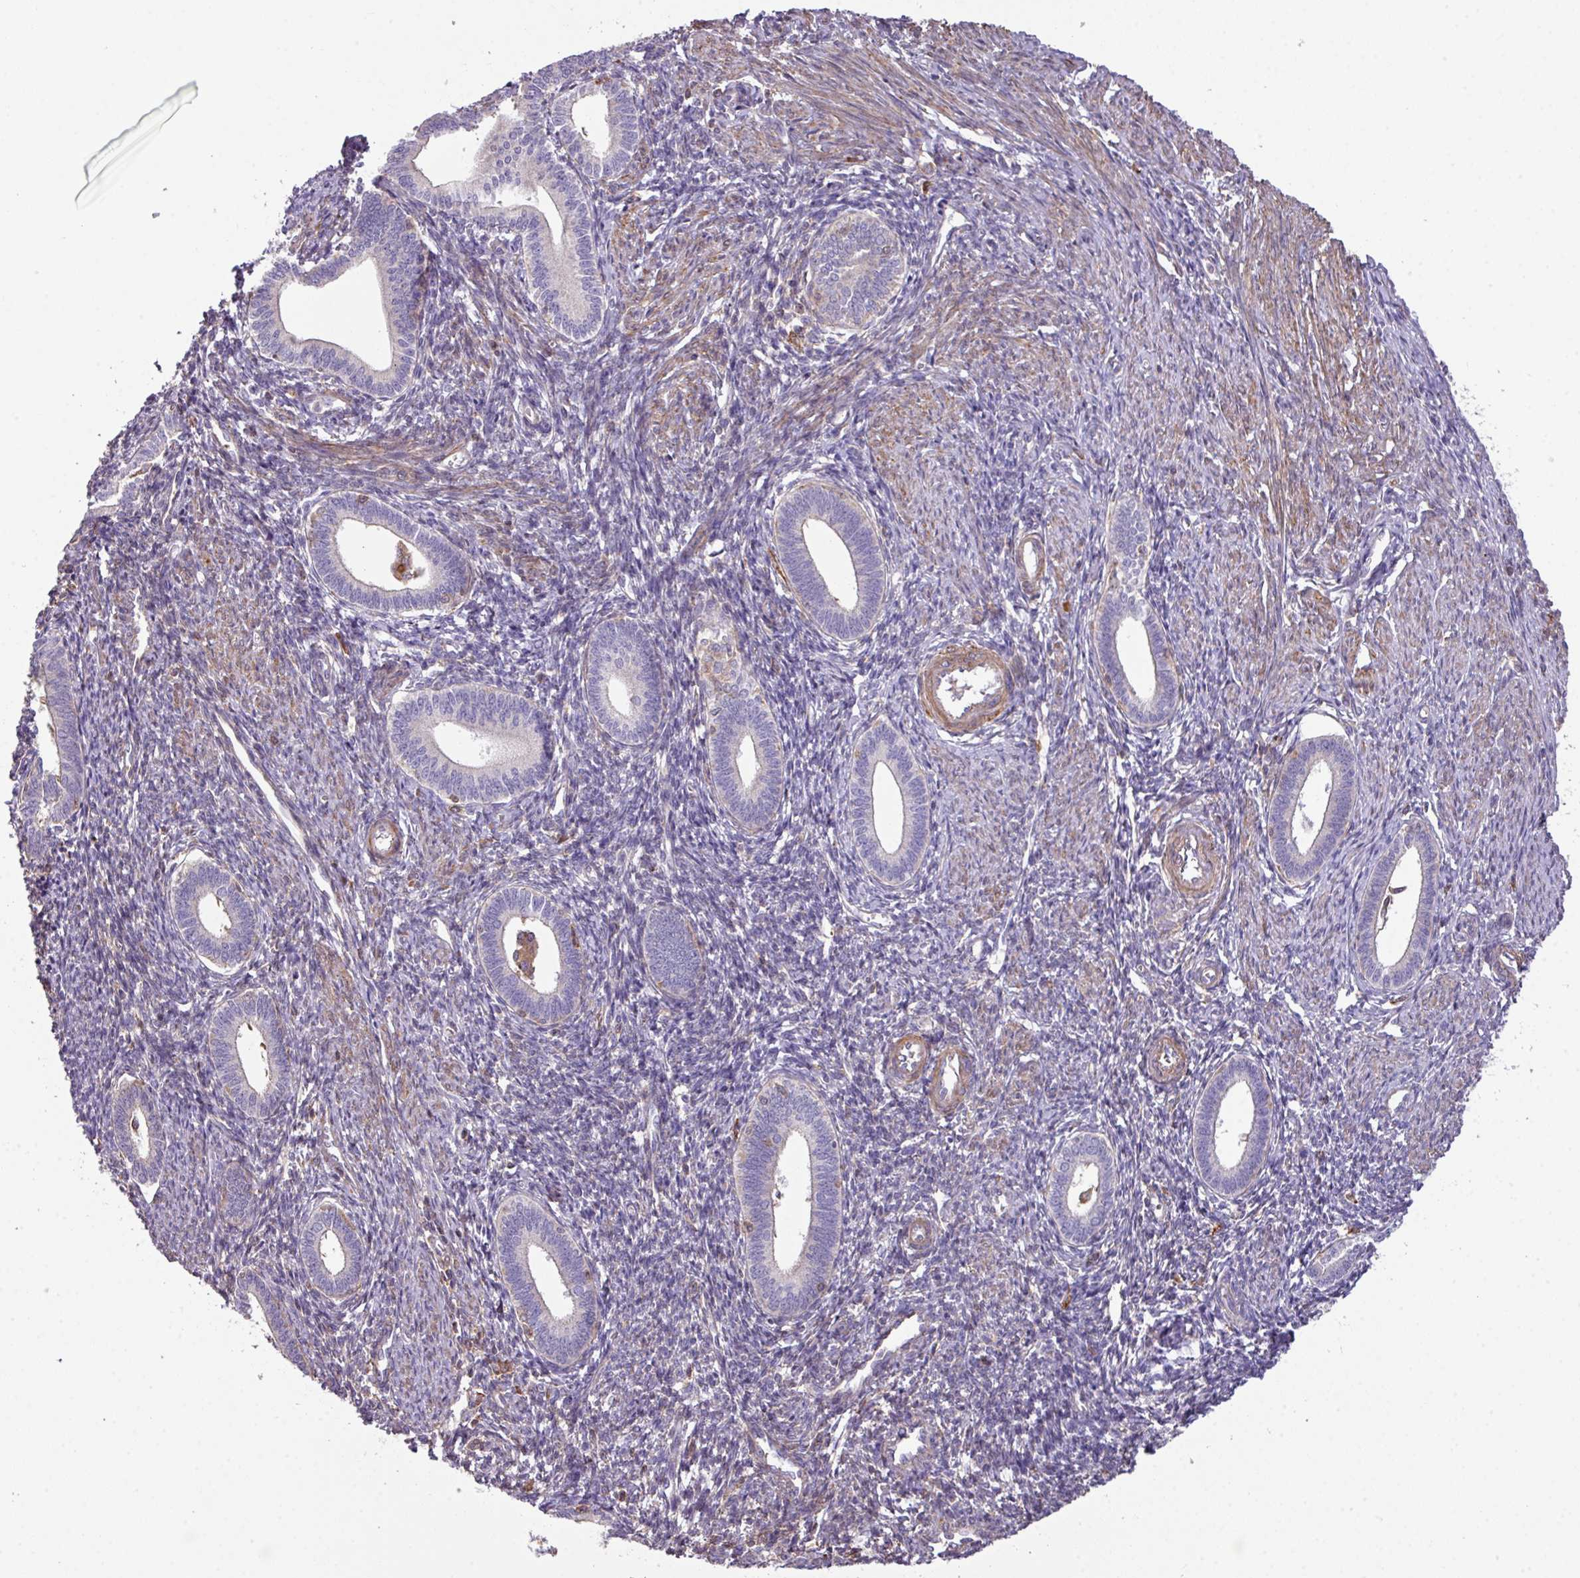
{"staining": {"intensity": "negative", "quantity": "none", "location": "none"}, "tissue": "endometrium", "cell_type": "Cells in endometrial stroma", "image_type": "normal", "snomed": [{"axis": "morphology", "description": "Normal tissue, NOS"}, {"axis": "topography", "description": "Endometrium"}], "caption": "This is an immunohistochemistry (IHC) micrograph of benign human endometrium. There is no staining in cells in endometrial stroma.", "gene": "LRRC41", "patient": {"sex": "female", "age": 41}}